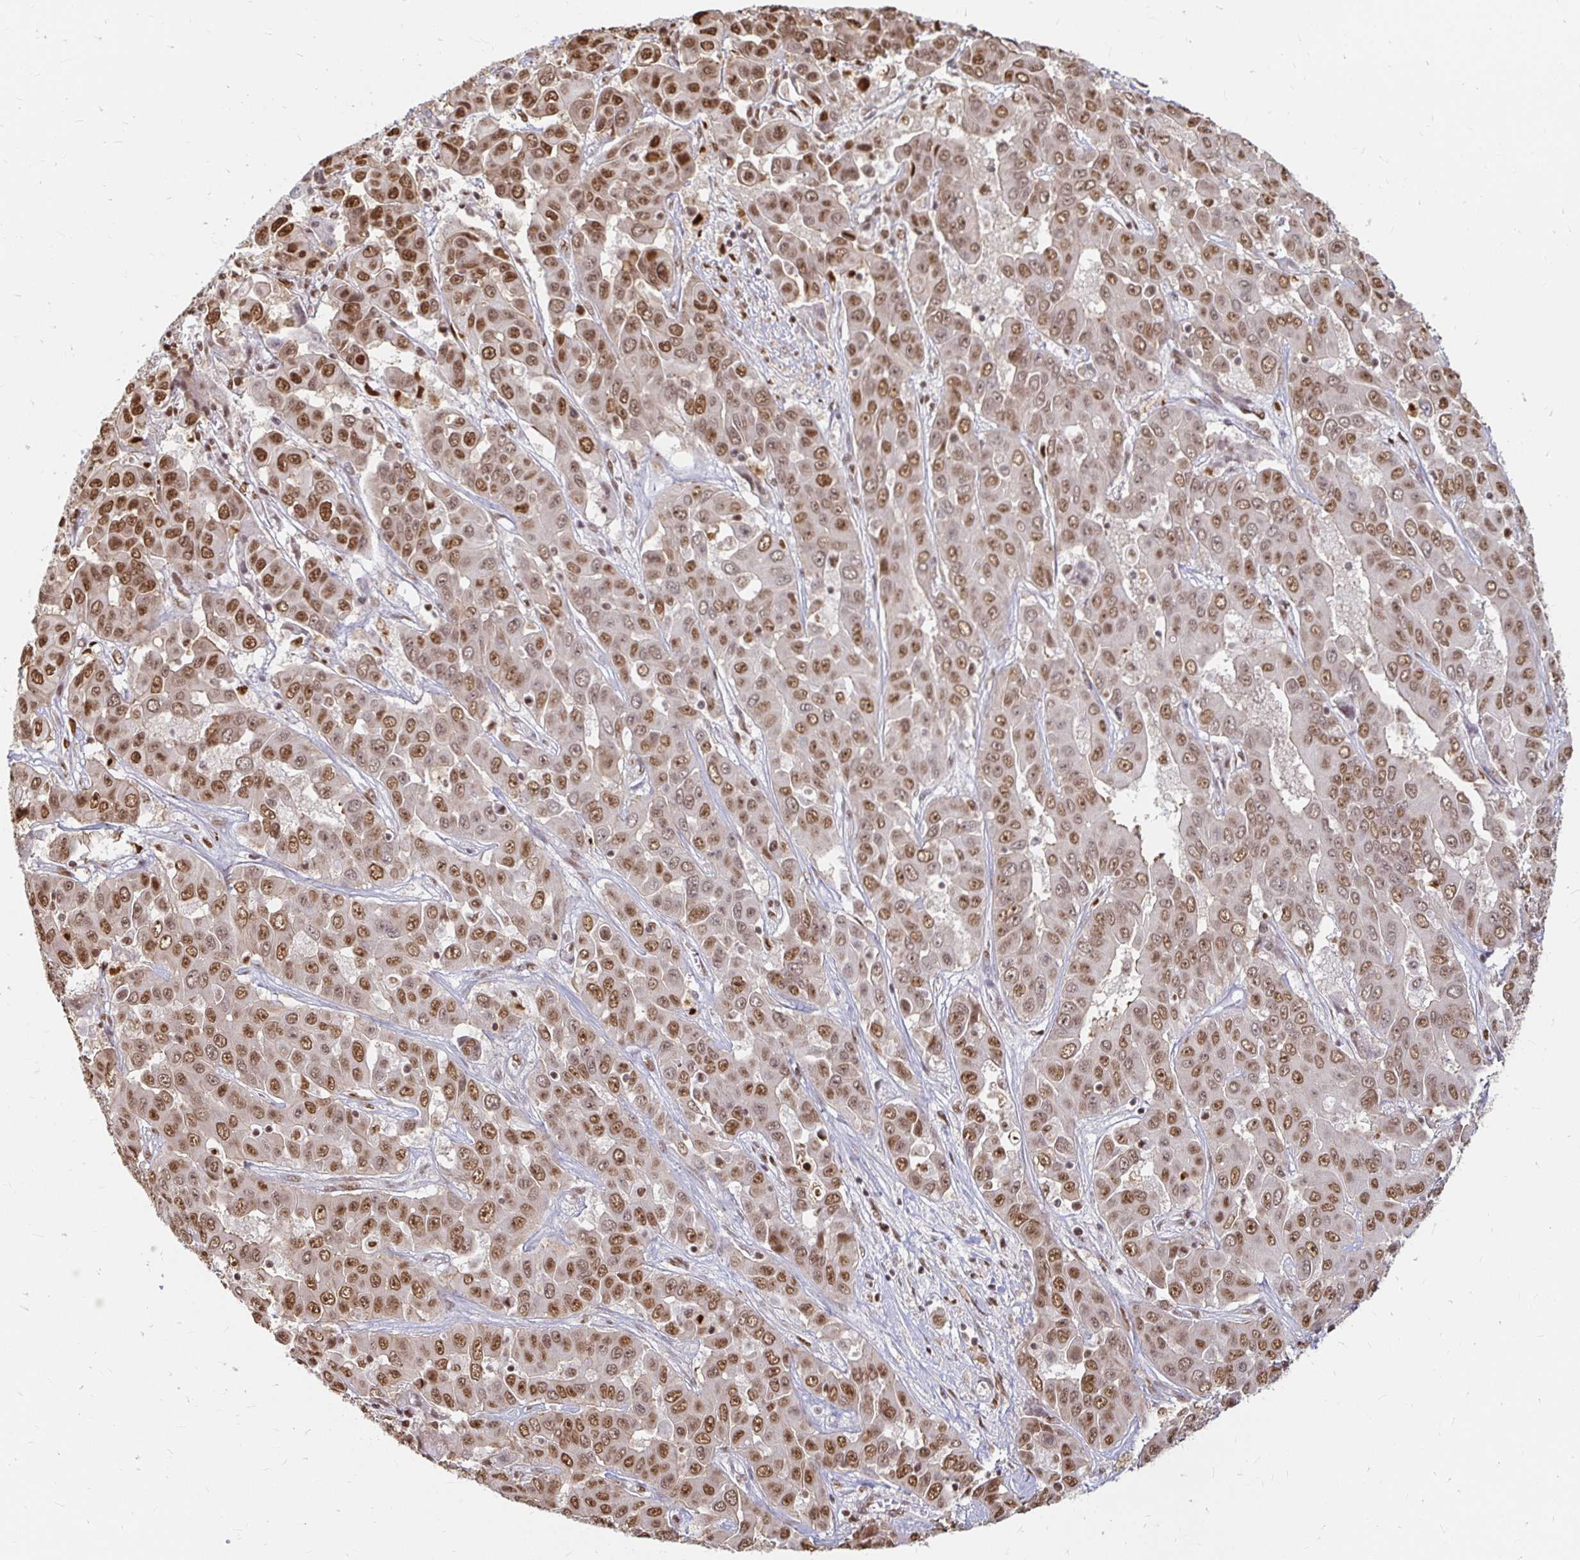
{"staining": {"intensity": "moderate", "quantity": ">75%", "location": "nuclear"}, "tissue": "liver cancer", "cell_type": "Tumor cells", "image_type": "cancer", "snomed": [{"axis": "morphology", "description": "Cholangiocarcinoma"}, {"axis": "topography", "description": "Liver"}], "caption": "Brown immunohistochemical staining in liver cancer (cholangiocarcinoma) exhibits moderate nuclear staining in about >75% of tumor cells.", "gene": "HNRNPU", "patient": {"sex": "female", "age": 52}}